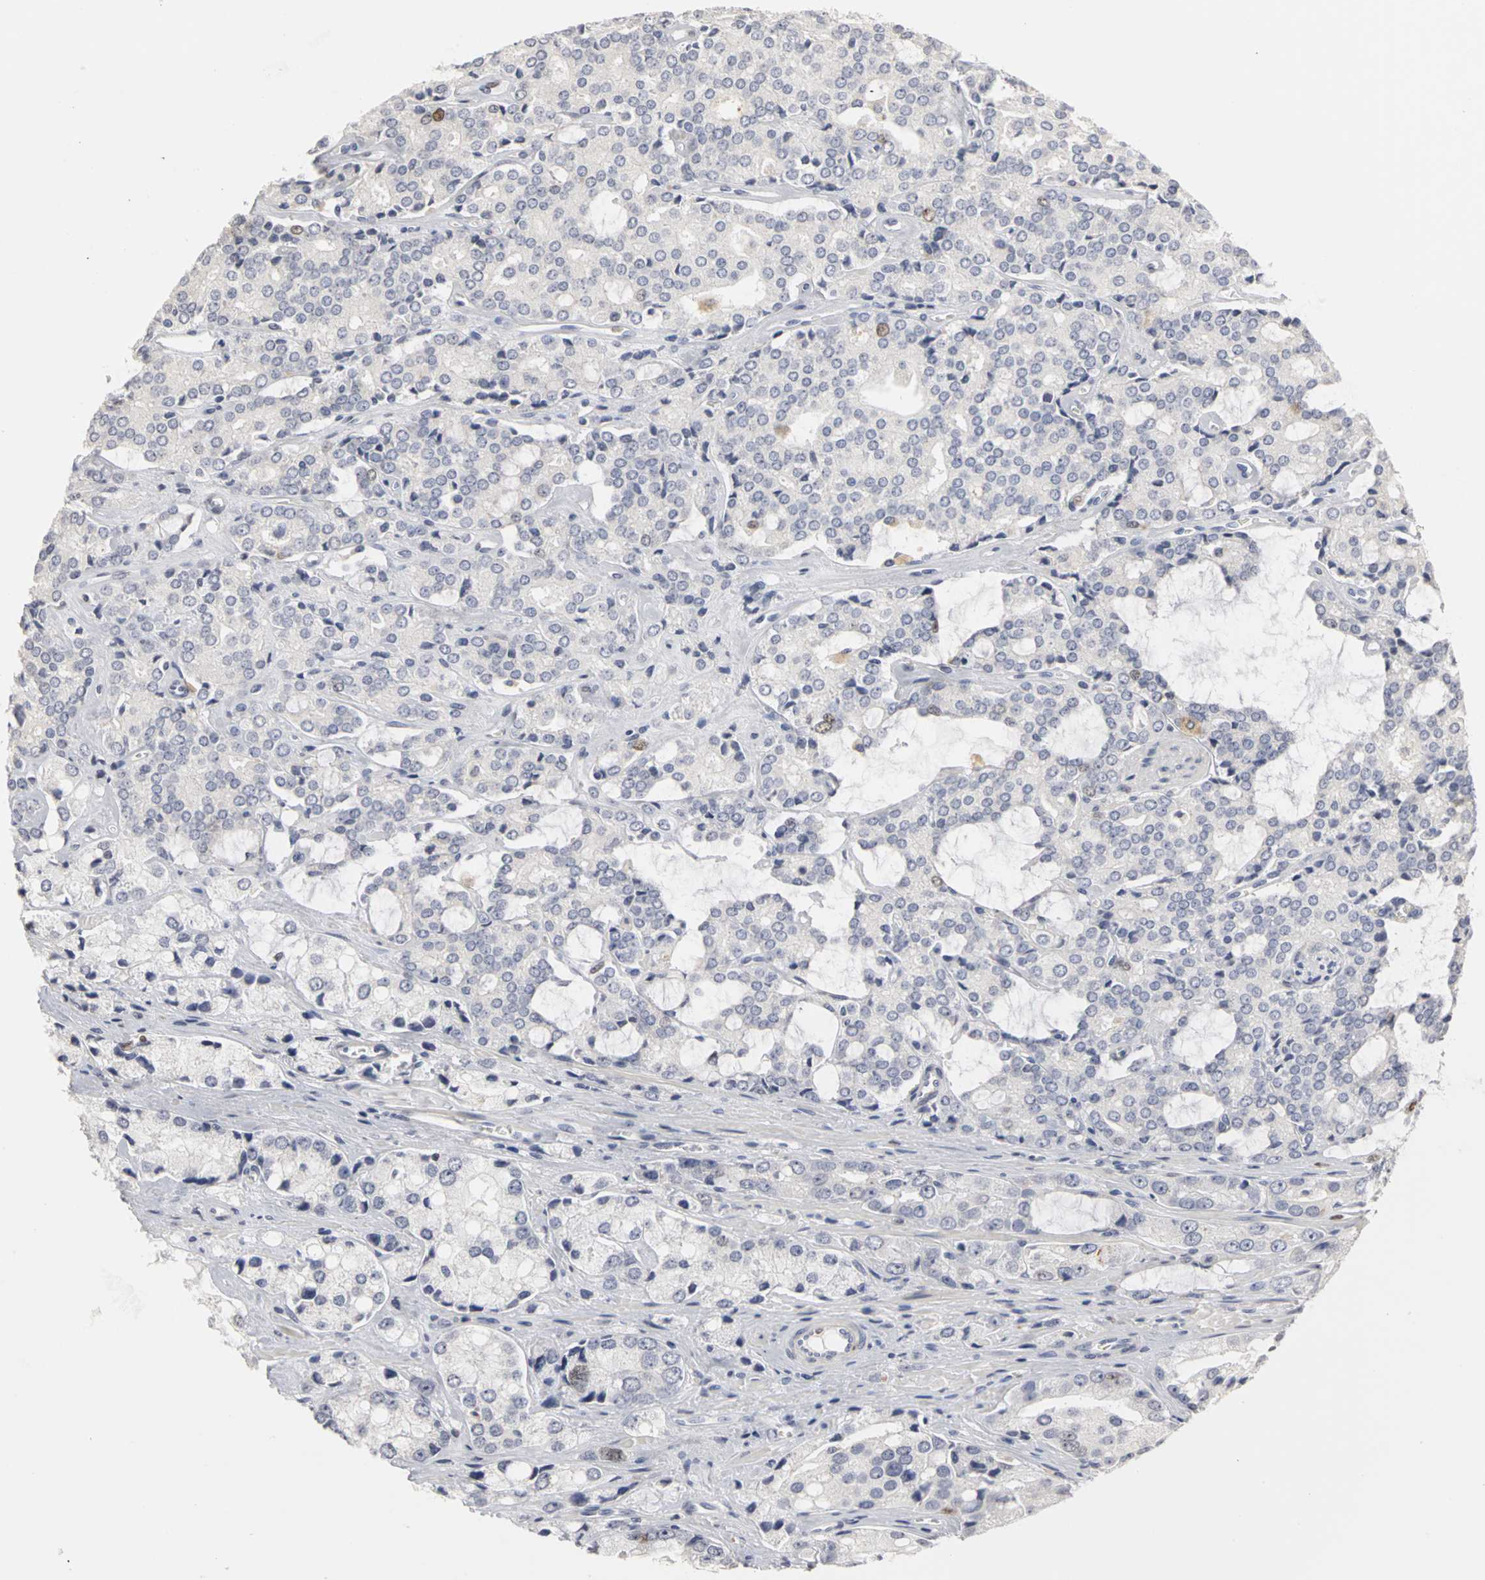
{"staining": {"intensity": "negative", "quantity": "none", "location": "none"}, "tissue": "prostate cancer", "cell_type": "Tumor cells", "image_type": "cancer", "snomed": [{"axis": "morphology", "description": "Adenocarcinoma, High grade"}, {"axis": "topography", "description": "Prostate"}], "caption": "Protein analysis of adenocarcinoma (high-grade) (prostate) demonstrates no significant staining in tumor cells. Brightfield microscopy of immunohistochemistry (IHC) stained with DAB (3,3'-diaminobenzidine) (brown) and hematoxylin (blue), captured at high magnification.", "gene": "MCM6", "patient": {"sex": "male", "age": 67}}